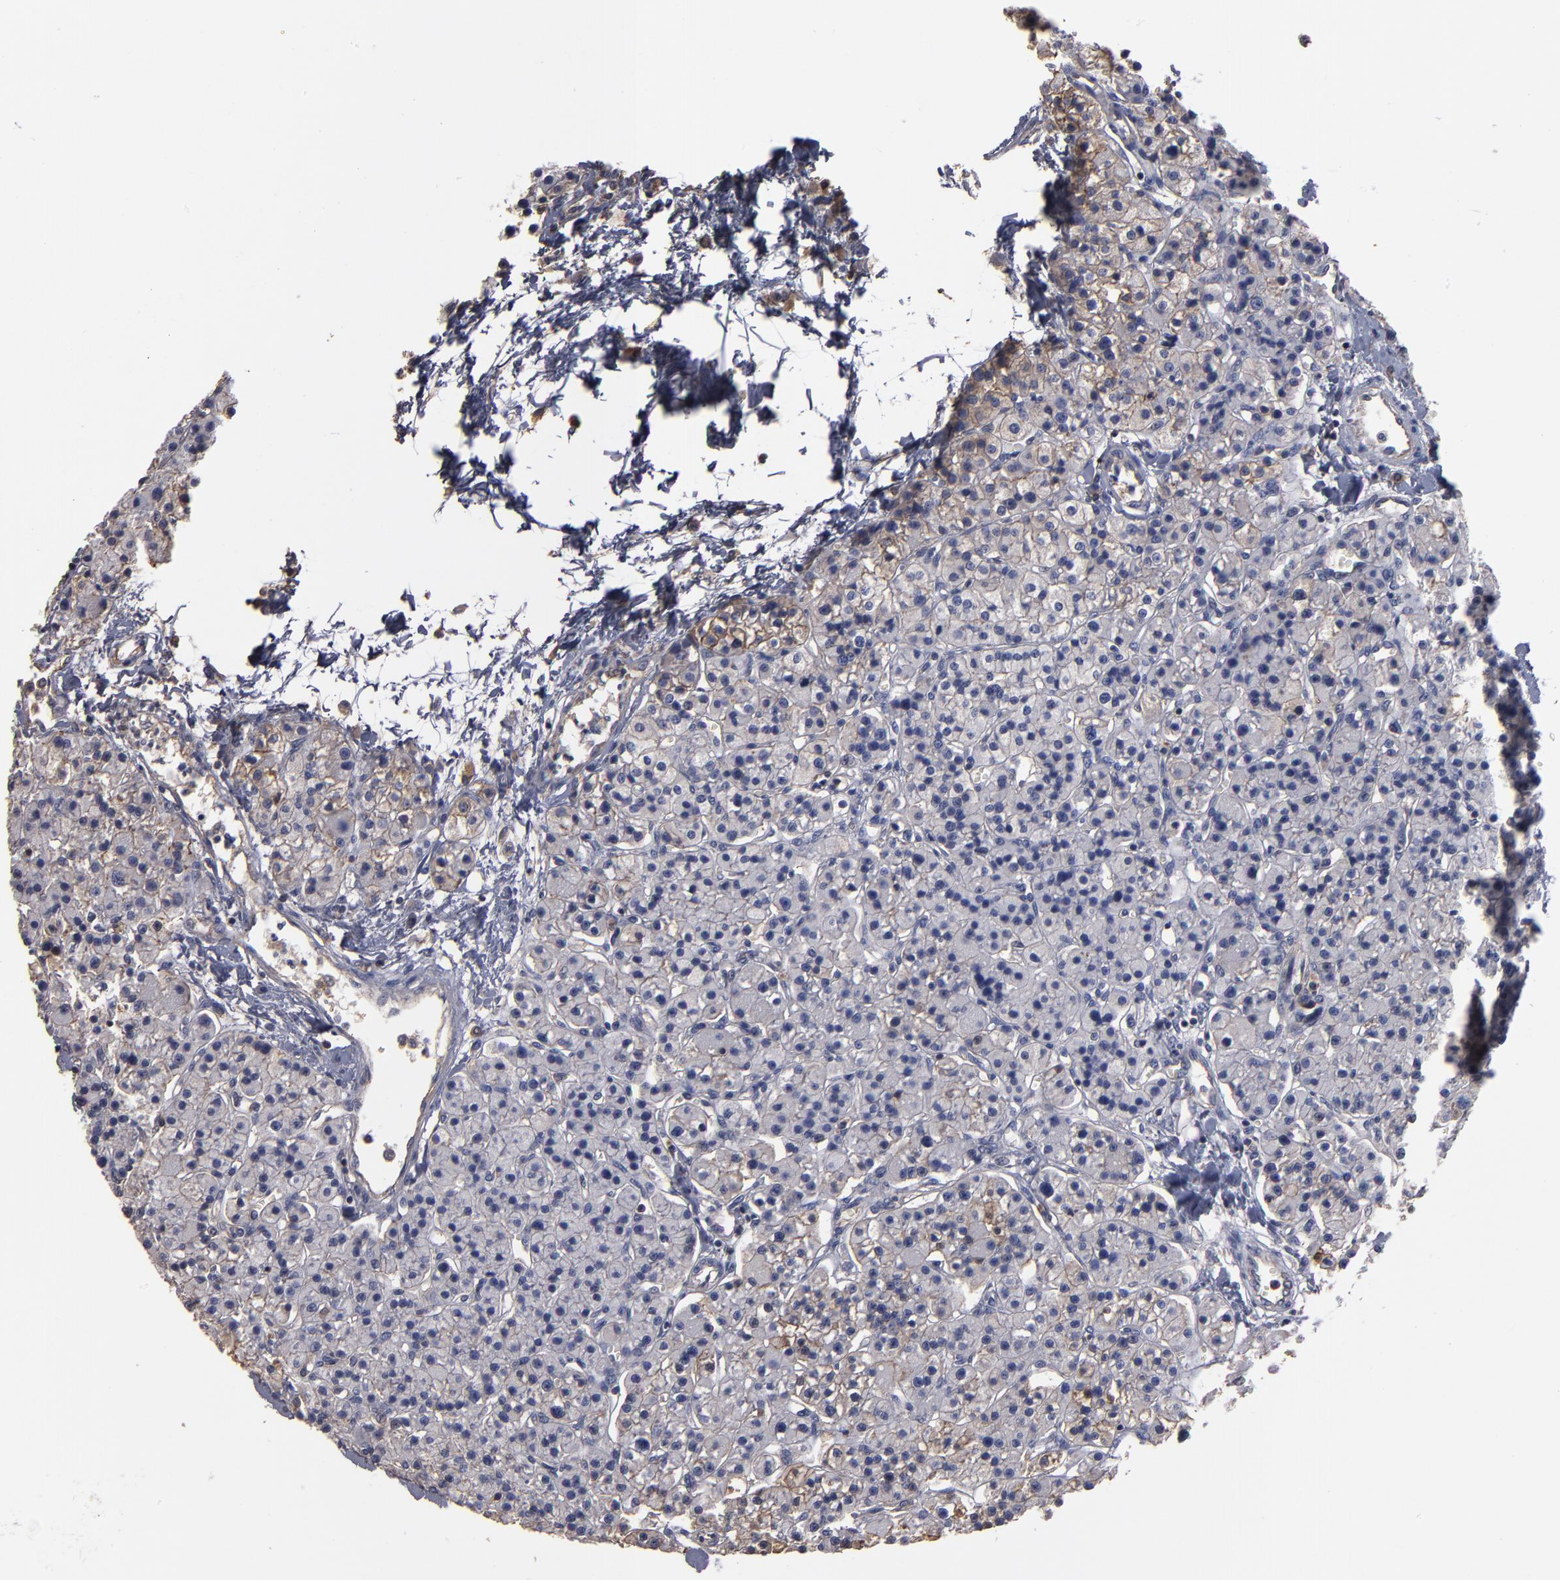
{"staining": {"intensity": "weak", "quantity": "25%-75%", "location": "cytoplasmic/membranous"}, "tissue": "parathyroid gland", "cell_type": "Glandular cells", "image_type": "normal", "snomed": [{"axis": "morphology", "description": "Normal tissue, NOS"}, {"axis": "topography", "description": "Parathyroid gland"}], "caption": "Immunohistochemical staining of normal parathyroid gland exhibits weak cytoplasmic/membranous protein expression in approximately 25%-75% of glandular cells.", "gene": "ESYT2", "patient": {"sex": "female", "age": 58}}